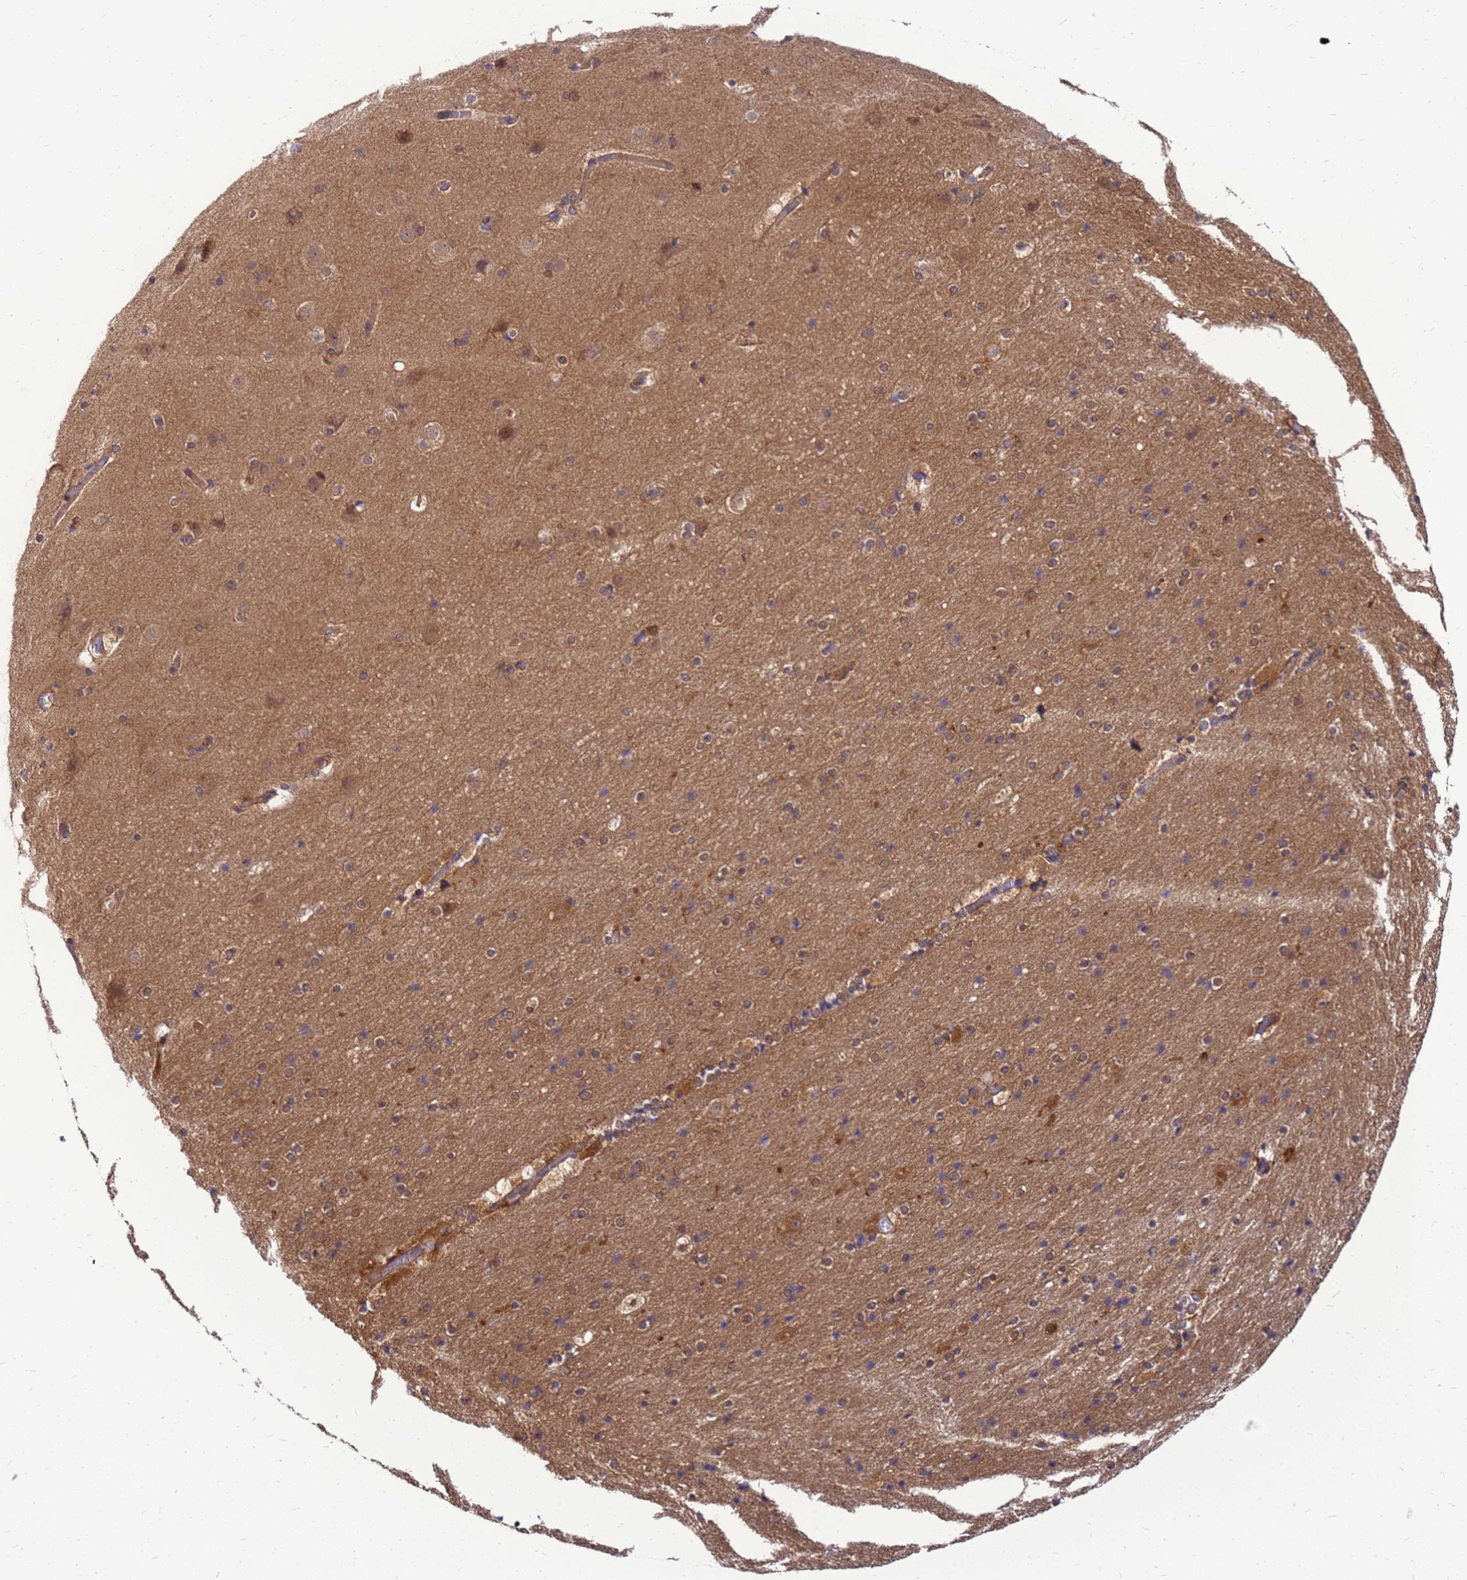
{"staining": {"intensity": "weak", "quantity": "25%-75%", "location": "cytoplasmic/membranous"}, "tissue": "cerebral cortex", "cell_type": "Endothelial cells", "image_type": "normal", "snomed": [{"axis": "morphology", "description": "Normal tissue, NOS"}, {"axis": "topography", "description": "Cerebral cortex"}], "caption": "Immunohistochemical staining of benign human cerebral cortex demonstrates weak cytoplasmic/membranous protein expression in approximately 25%-75% of endothelial cells.", "gene": "ENOPH1", "patient": {"sex": "male", "age": 57}}